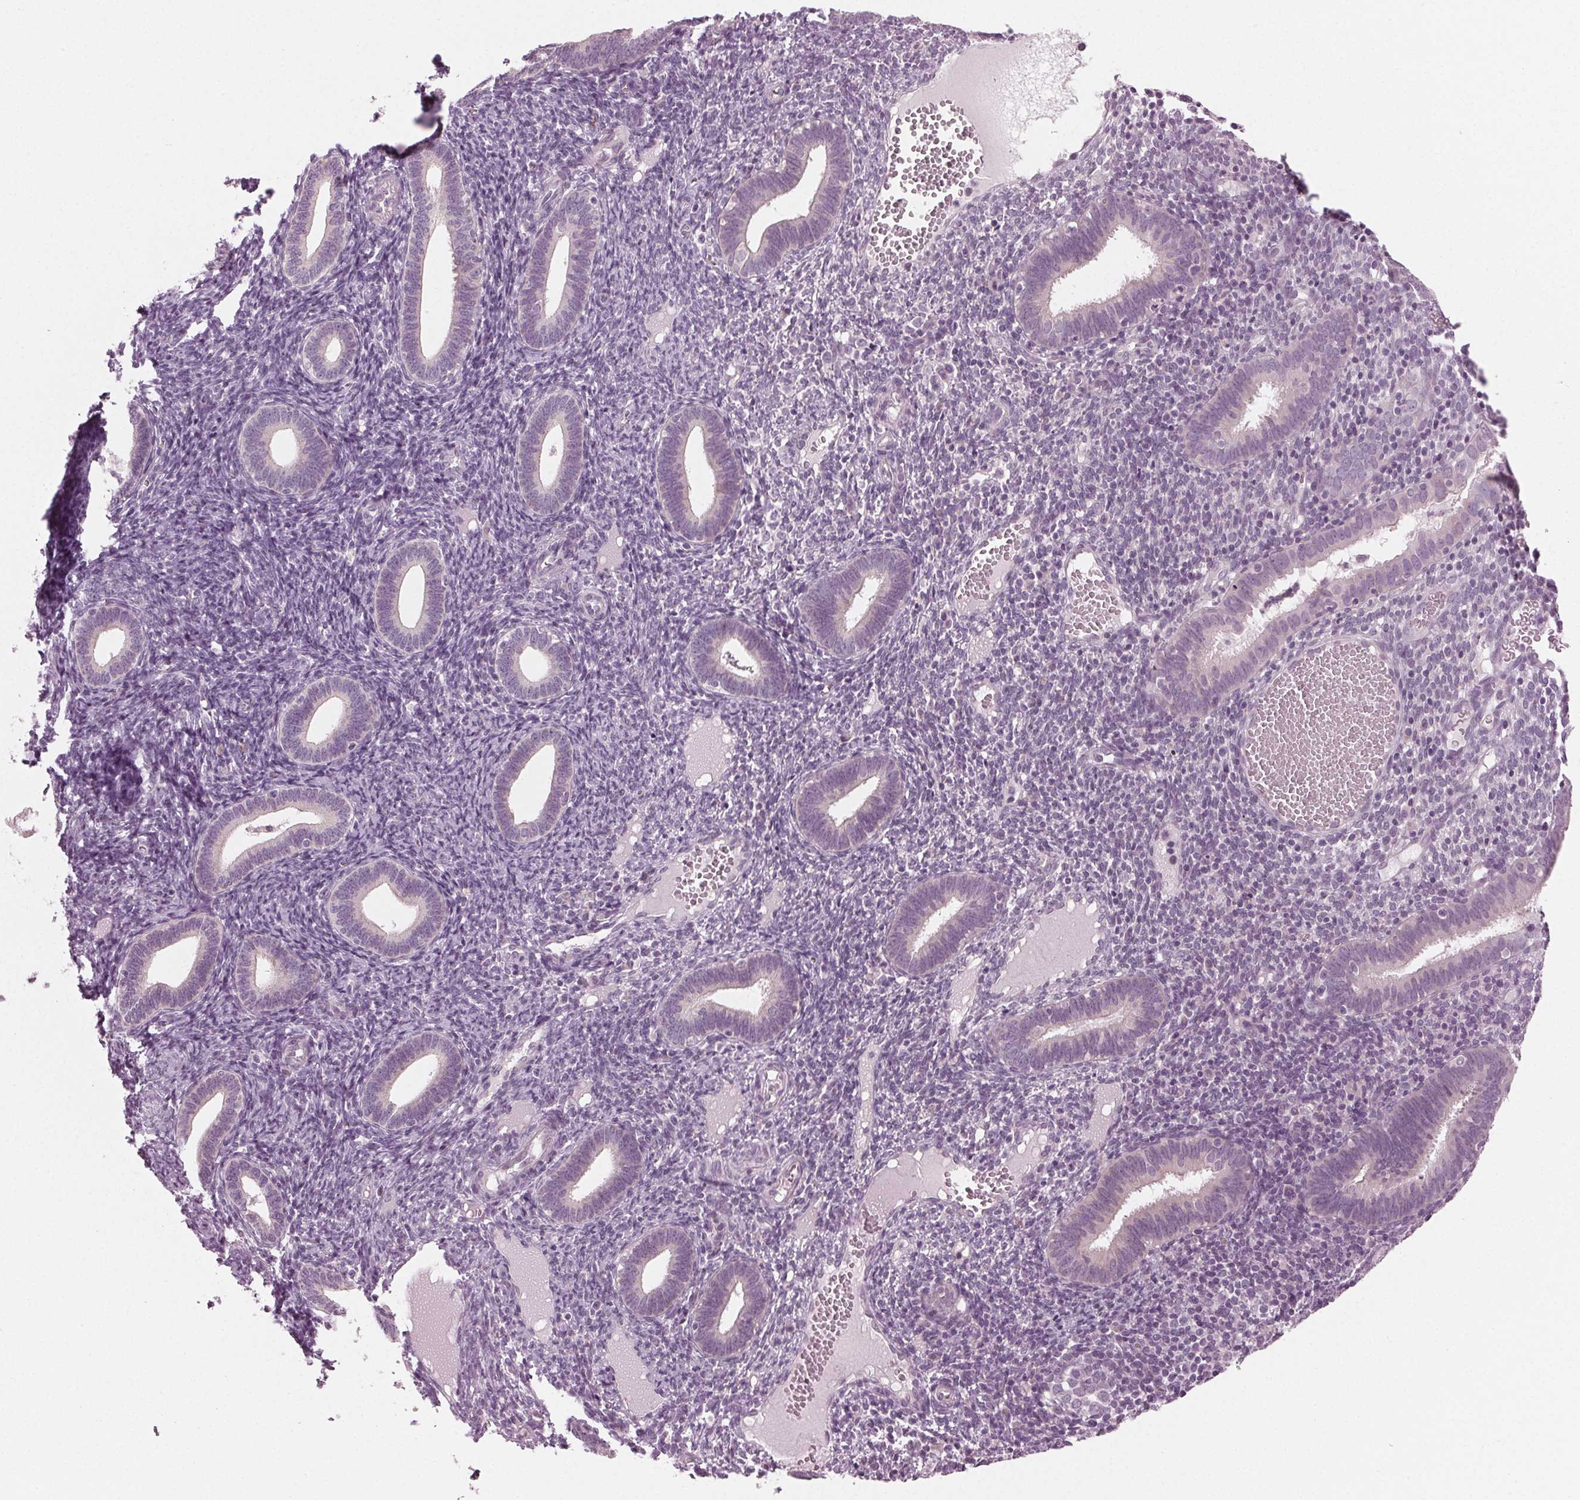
{"staining": {"intensity": "negative", "quantity": "none", "location": "none"}, "tissue": "endometrium", "cell_type": "Cells in endometrial stroma", "image_type": "normal", "snomed": [{"axis": "morphology", "description": "Normal tissue, NOS"}, {"axis": "topography", "description": "Endometrium"}], "caption": "This is an IHC image of benign human endometrium. There is no staining in cells in endometrial stroma.", "gene": "PRAP1", "patient": {"sex": "female", "age": 41}}